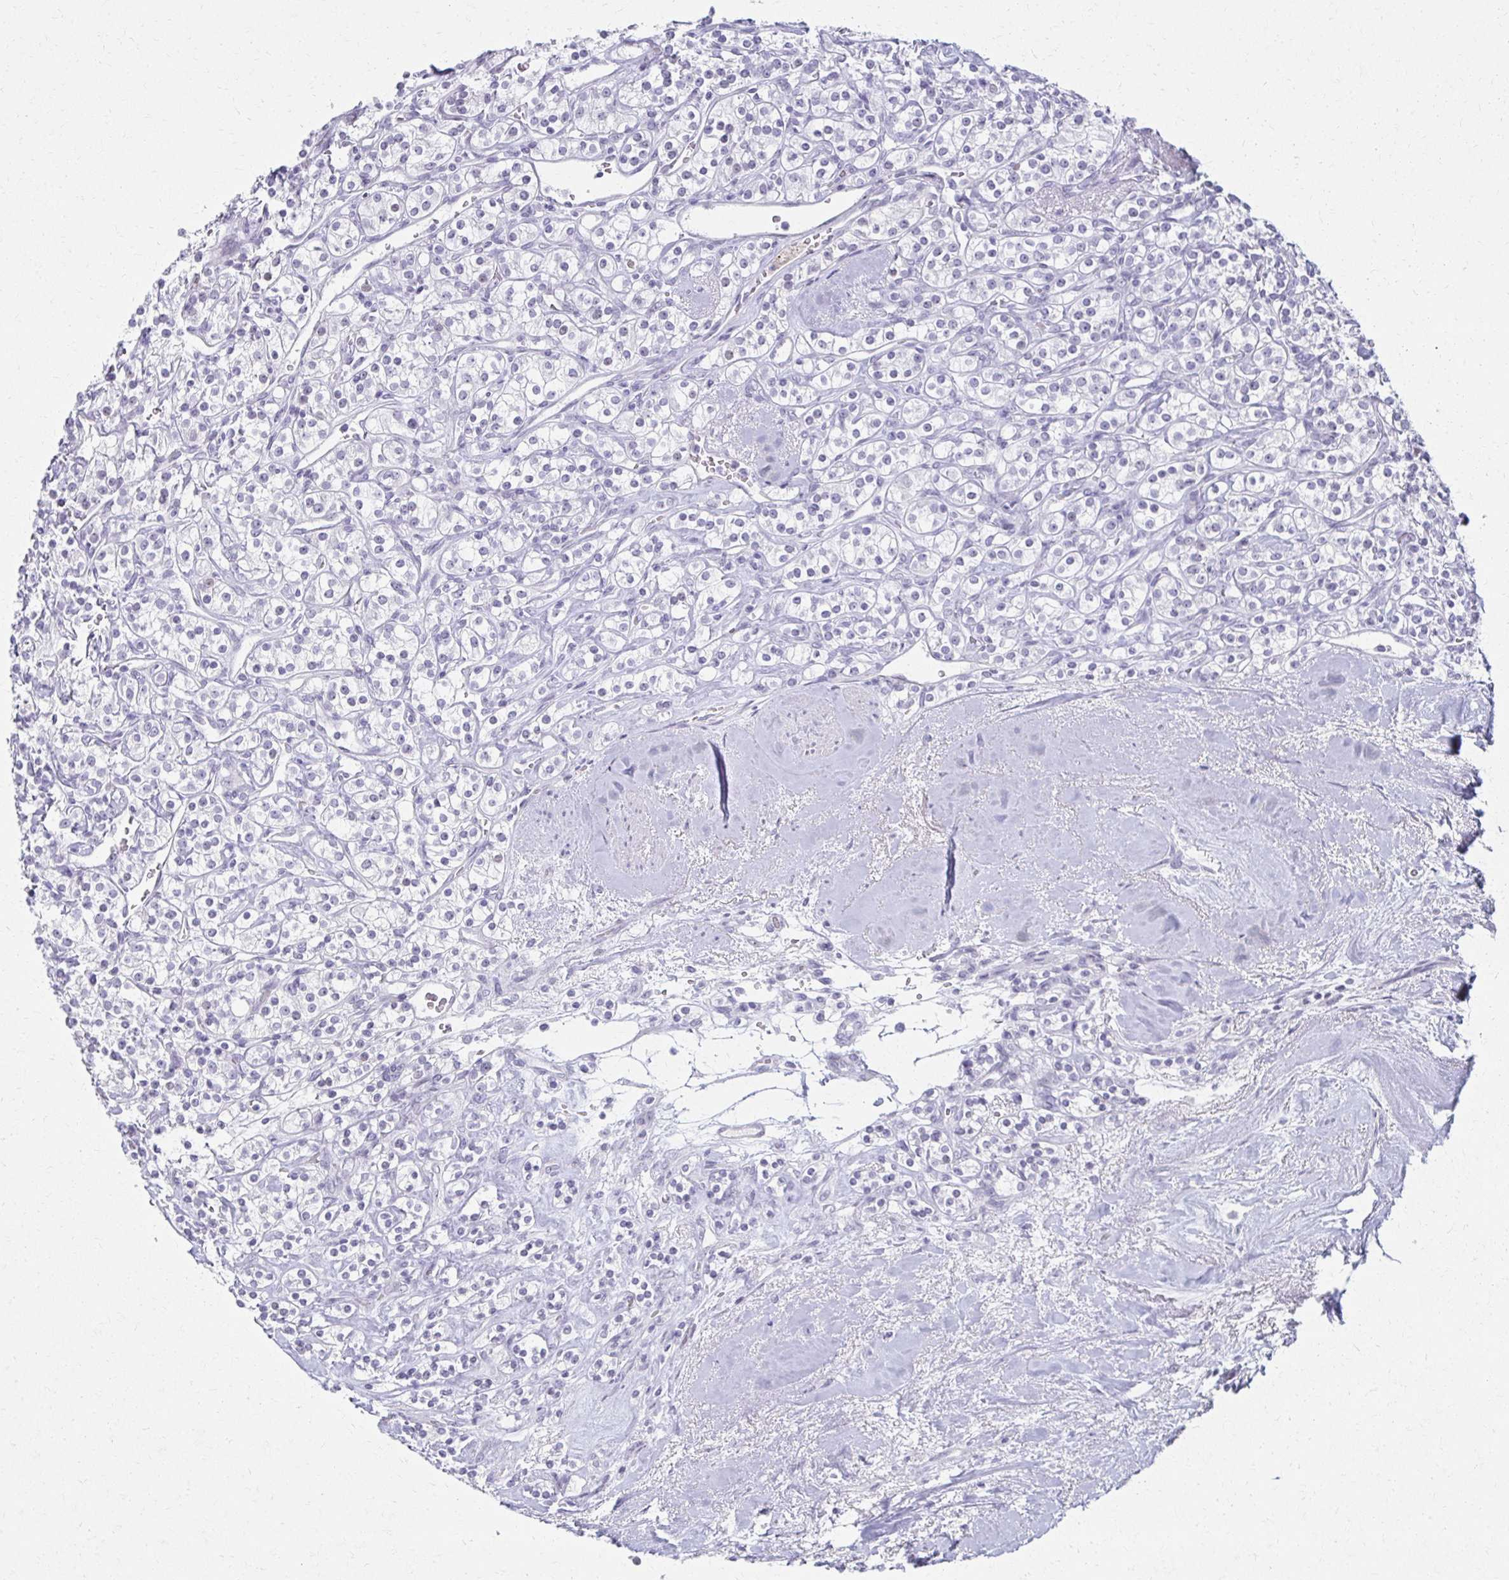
{"staining": {"intensity": "negative", "quantity": "none", "location": "none"}, "tissue": "renal cancer", "cell_type": "Tumor cells", "image_type": "cancer", "snomed": [{"axis": "morphology", "description": "Adenocarcinoma, NOS"}, {"axis": "topography", "description": "Kidney"}], "caption": "The histopathology image demonstrates no significant positivity in tumor cells of adenocarcinoma (renal).", "gene": "MORC4", "patient": {"sex": "male", "age": 77}}